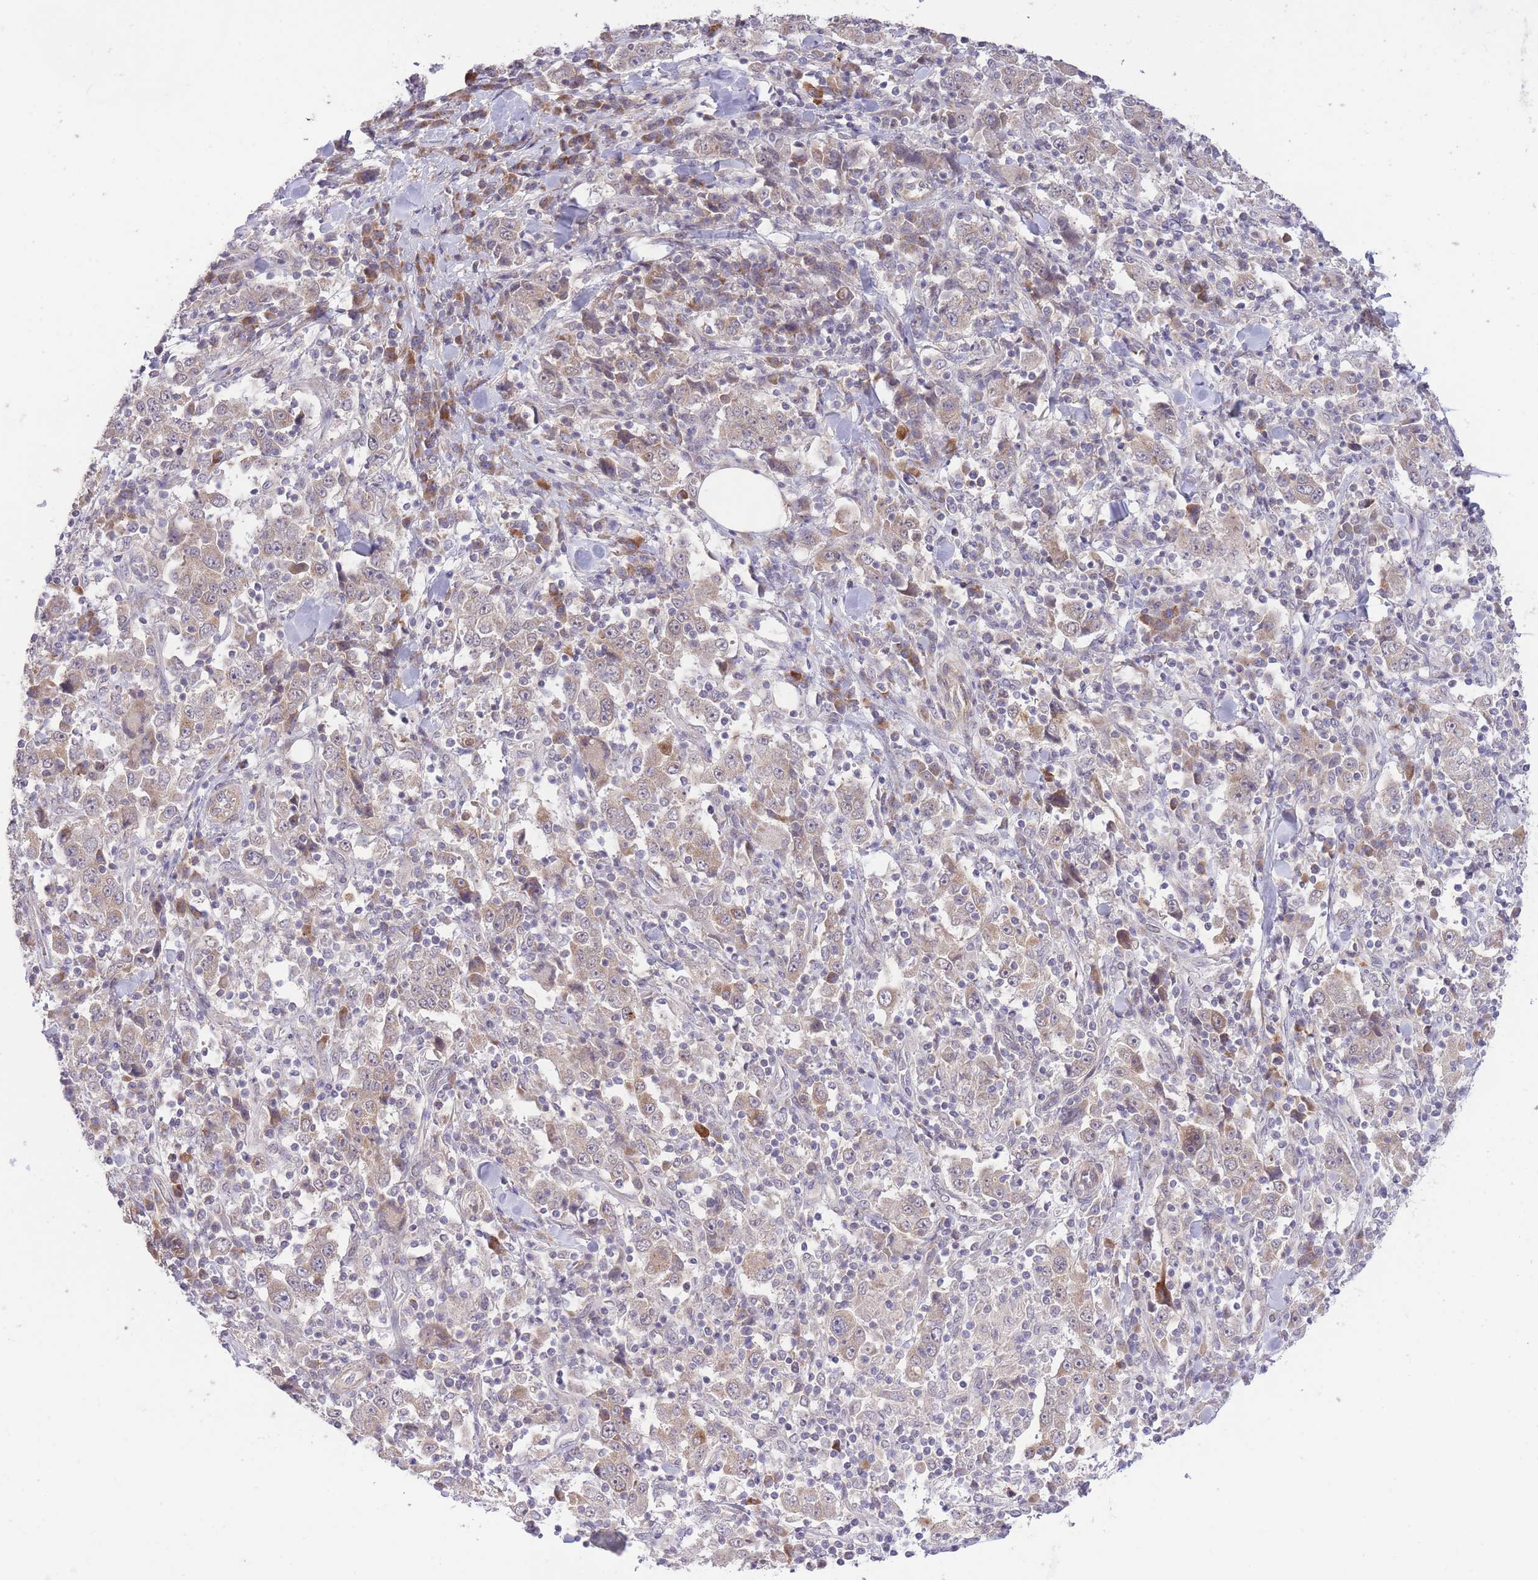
{"staining": {"intensity": "negative", "quantity": "none", "location": "none"}, "tissue": "stomach cancer", "cell_type": "Tumor cells", "image_type": "cancer", "snomed": [{"axis": "morphology", "description": "Normal tissue, NOS"}, {"axis": "morphology", "description": "Adenocarcinoma, NOS"}, {"axis": "topography", "description": "Stomach, upper"}, {"axis": "topography", "description": "Stomach"}], "caption": "Immunohistochemistry photomicrograph of adenocarcinoma (stomach) stained for a protein (brown), which reveals no staining in tumor cells.", "gene": "ELOA2", "patient": {"sex": "male", "age": 59}}